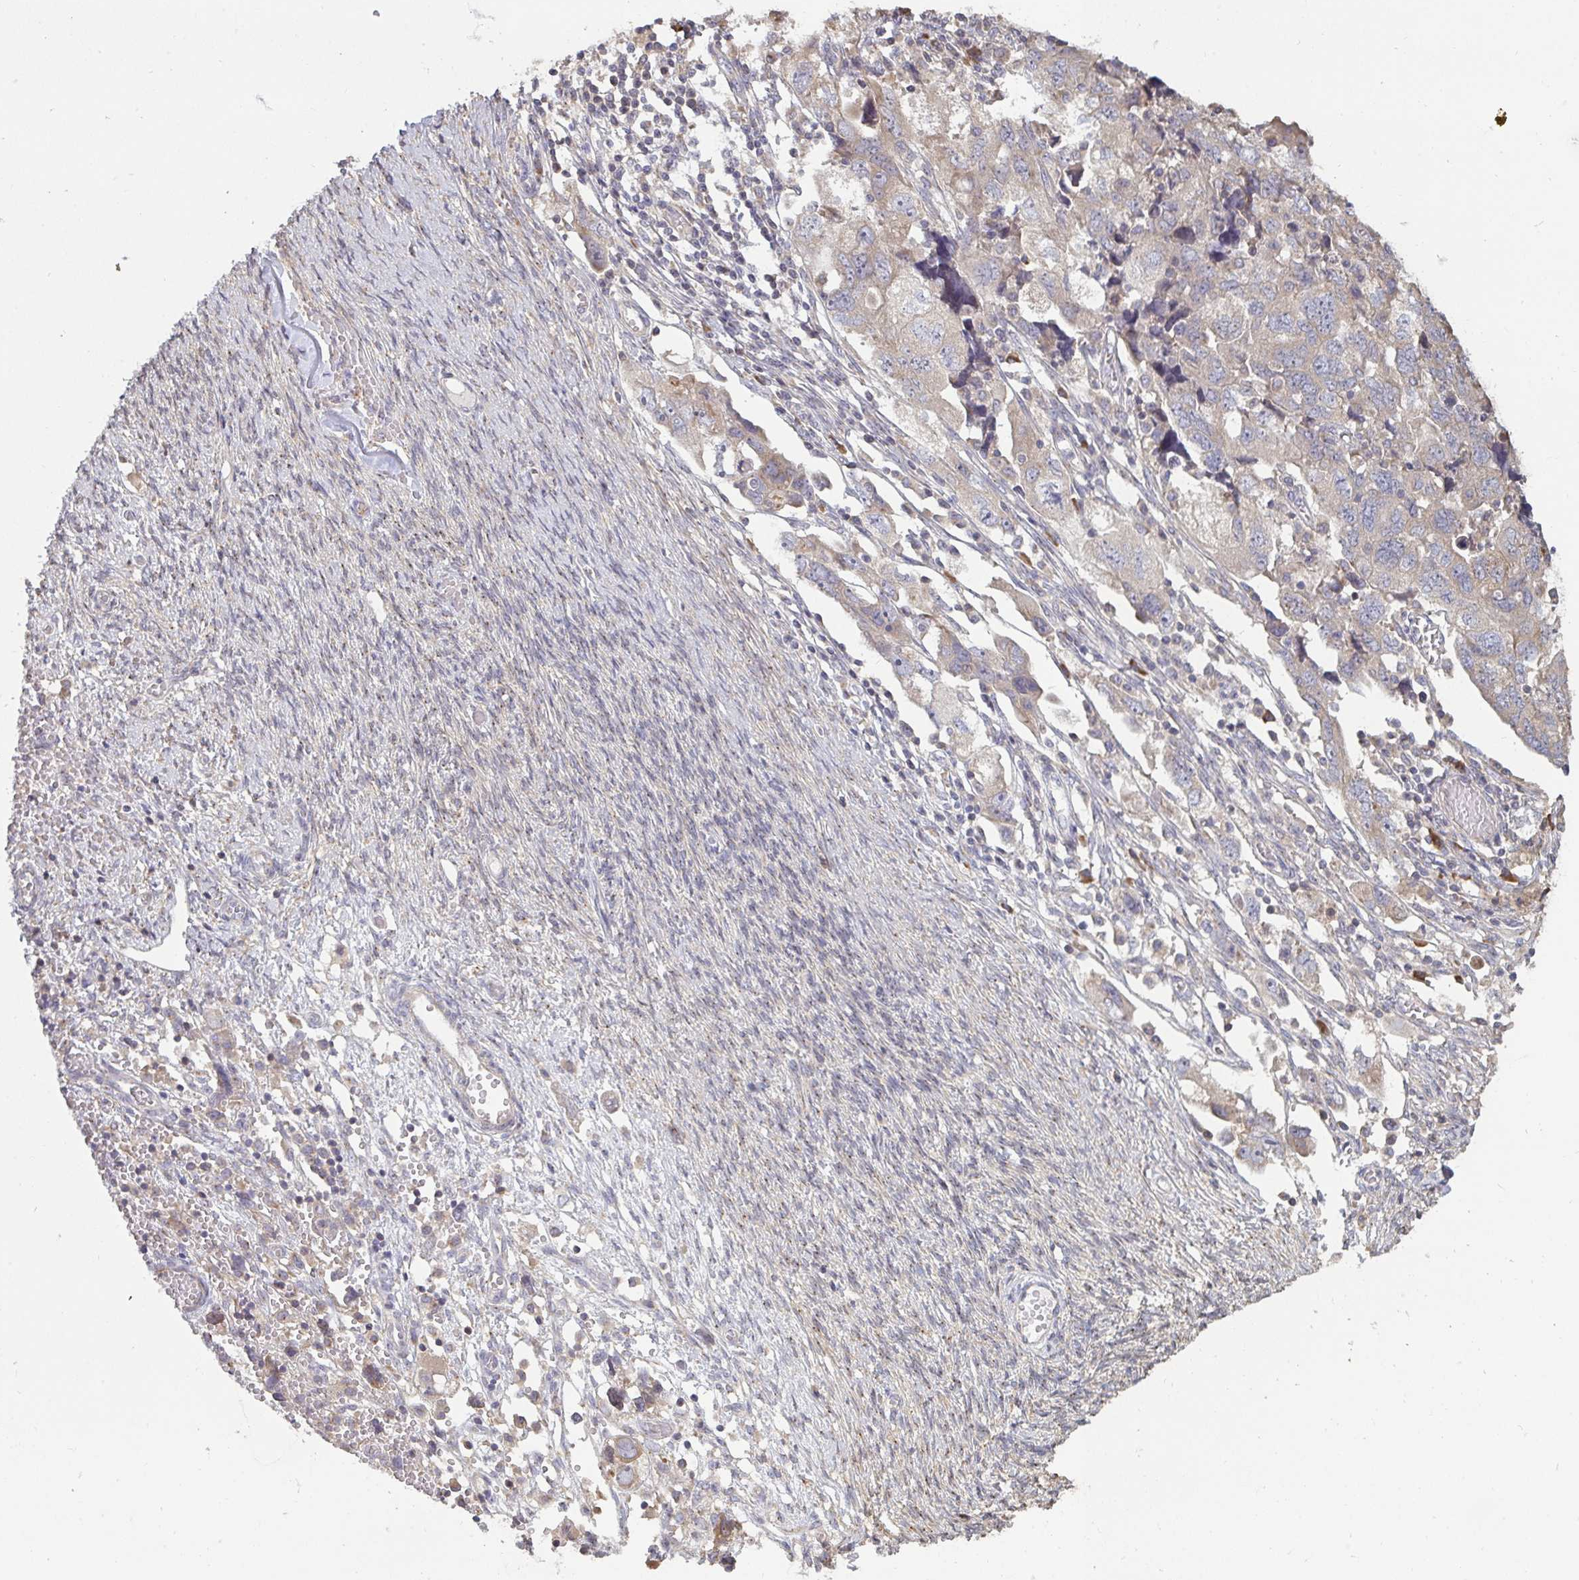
{"staining": {"intensity": "weak", "quantity": ">75%", "location": "cytoplasmic/membranous"}, "tissue": "ovarian cancer", "cell_type": "Tumor cells", "image_type": "cancer", "snomed": [{"axis": "morphology", "description": "Carcinoma, NOS"}, {"axis": "morphology", "description": "Cystadenocarcinoma, serous, NOS"}, {"axis": "topography", "description": "Ovary"}], "caption": "Human ovarian serous cystadenocarcinoma stained for a protein (brown) exhibits weak cytoplasmic/membranous positive staining in approximately >75% of tumor cells.", "gene": "ZFYVE28", "patient": {"sex": "female", "age": 69}}